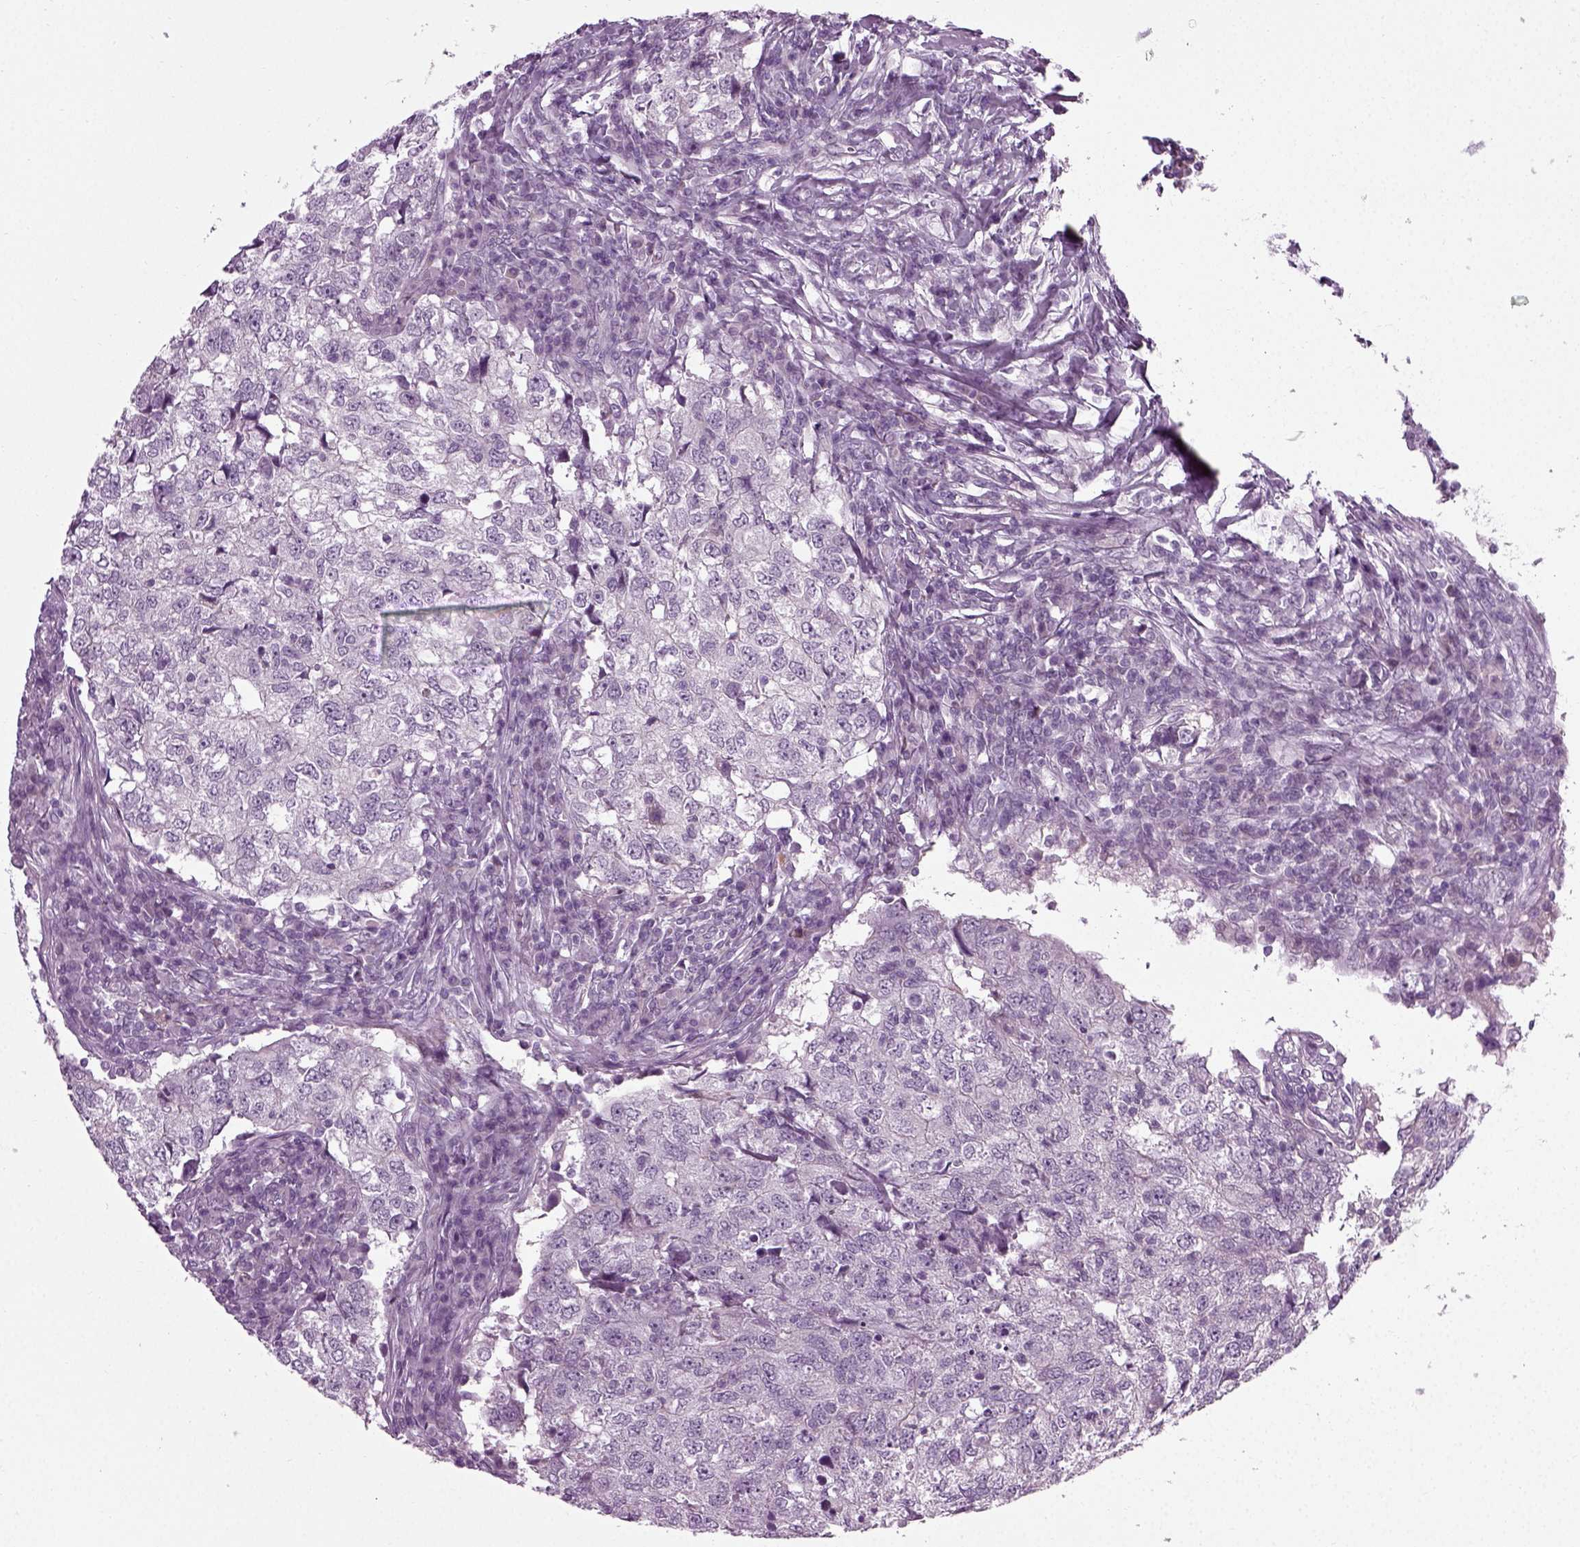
{"staining": {"intensity": "negative", "quantity": "none", "location": "none"}, "tissue": "breast cancer", "cell_type": "Tumor cells", "image_type": "cancer", "snomed": [{"axis": "morphology", "description": "Duct carcinoma"}, {"axis": "topography", "description": "Breast"}], "caption": "The image exhibits no staining of tumor cells in breast cancer. (DAB (3,3'-diaminobenzidine) IHC, high magnification).", "gene": "SCG5", "patient": {"sex": "female", "age": 30}}